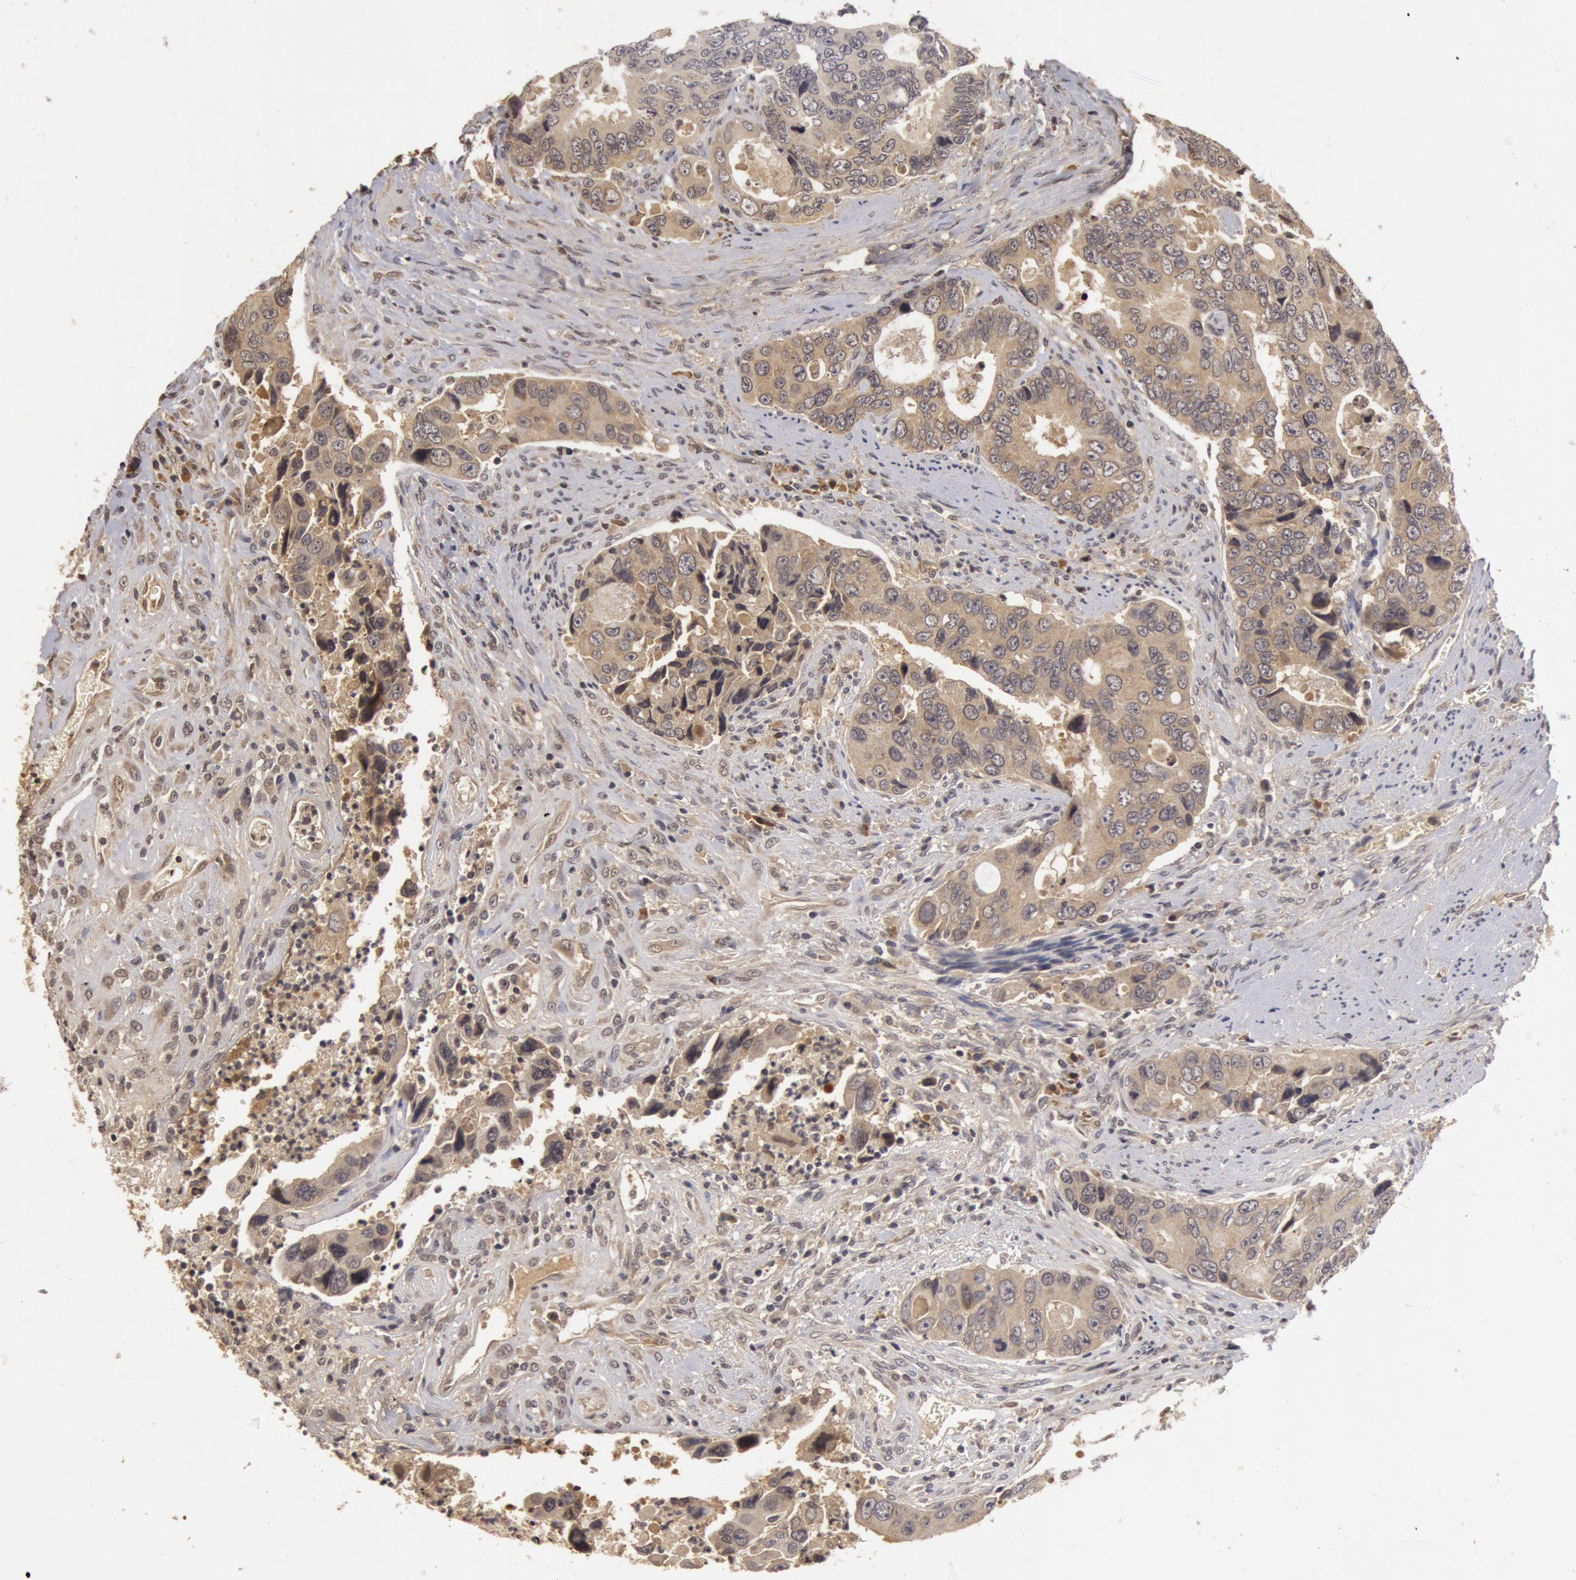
{"staining": {"intensity": "weak", "quantity": ">75%", "location": "cytoplasmic/membranous"}, "tissue": "colorectal cancer", "cell_type": "Tumor cells", "image_type": "cancer", "snomed": [{"axis": "morphology", "description": "Adenocarcinoma, NOS"}, {"axis": "topography", "description": "Rectum"}], "caption": "Brown immunohistochemical staining in colorectal cancer (adenocarcinoma) displays weak cytoplasmic/membranous expression in about >75% of tumor cells.", "gene": "BCHE", "patient": {"sex": "female", "age": 67}}